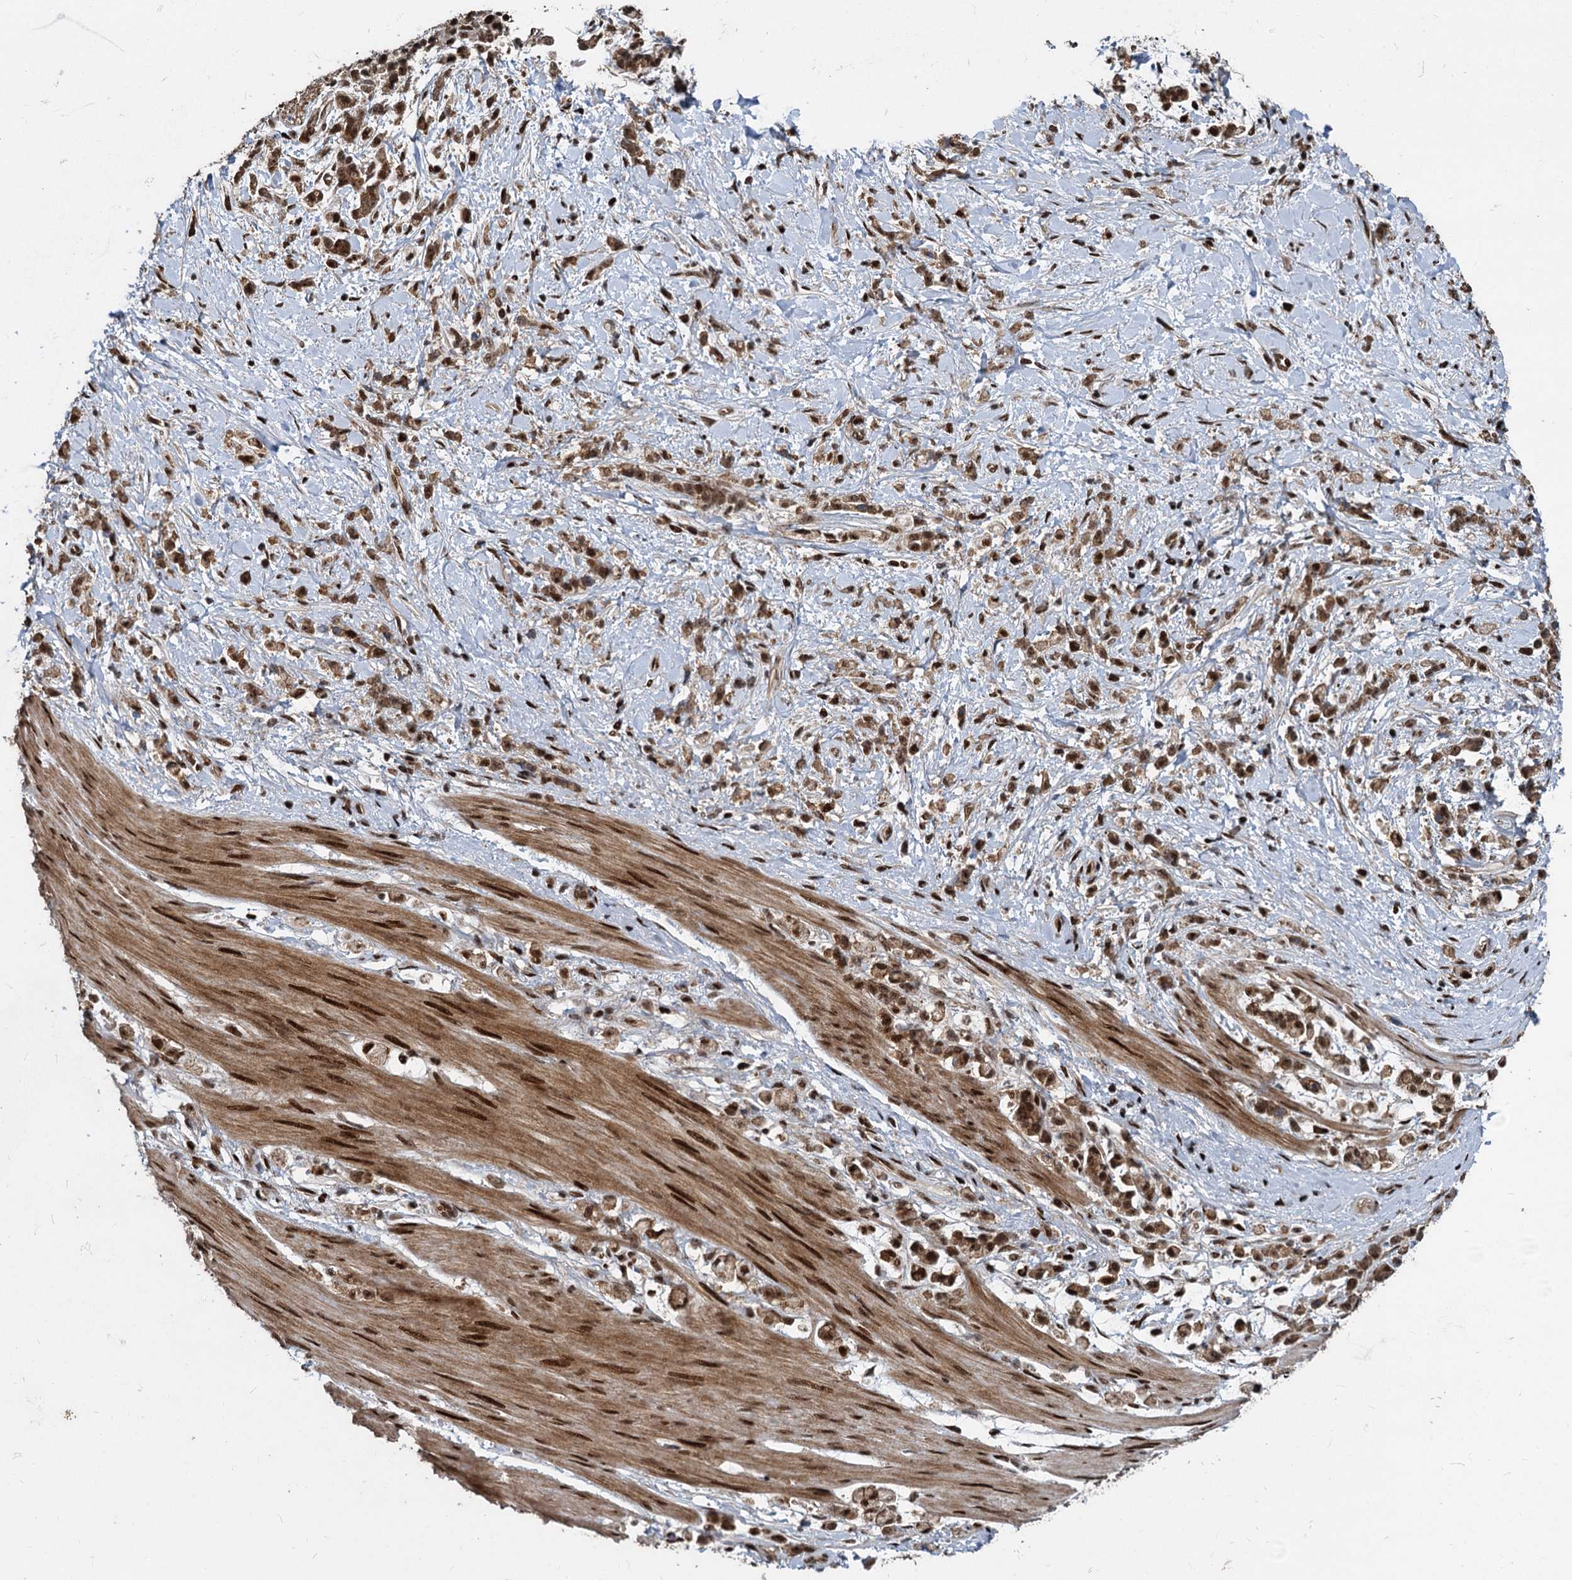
{"staining": {"intensity": "moderate", "quantity": ">75%", "location": "cytoplasmic/membranous,nuclear"}, "tissue": "stomach cancer", "cell_type": "Tumor cells", "image_type": "cancer", "snomed": [{"axis": "morphology", "description": "Adenocarcinoma, NOS"}, {"axis": "topography", "description": "Stomach"}], "caption": "The micrograph displays staining of stomach cancer (adenocarcinoma), revealing moderate cytoplasmic/membranous and nuclear protein positivity (brown color) within tumor cells.", "gene": "ANKRD49", "patient": {"sex": "female", "age": 60}}